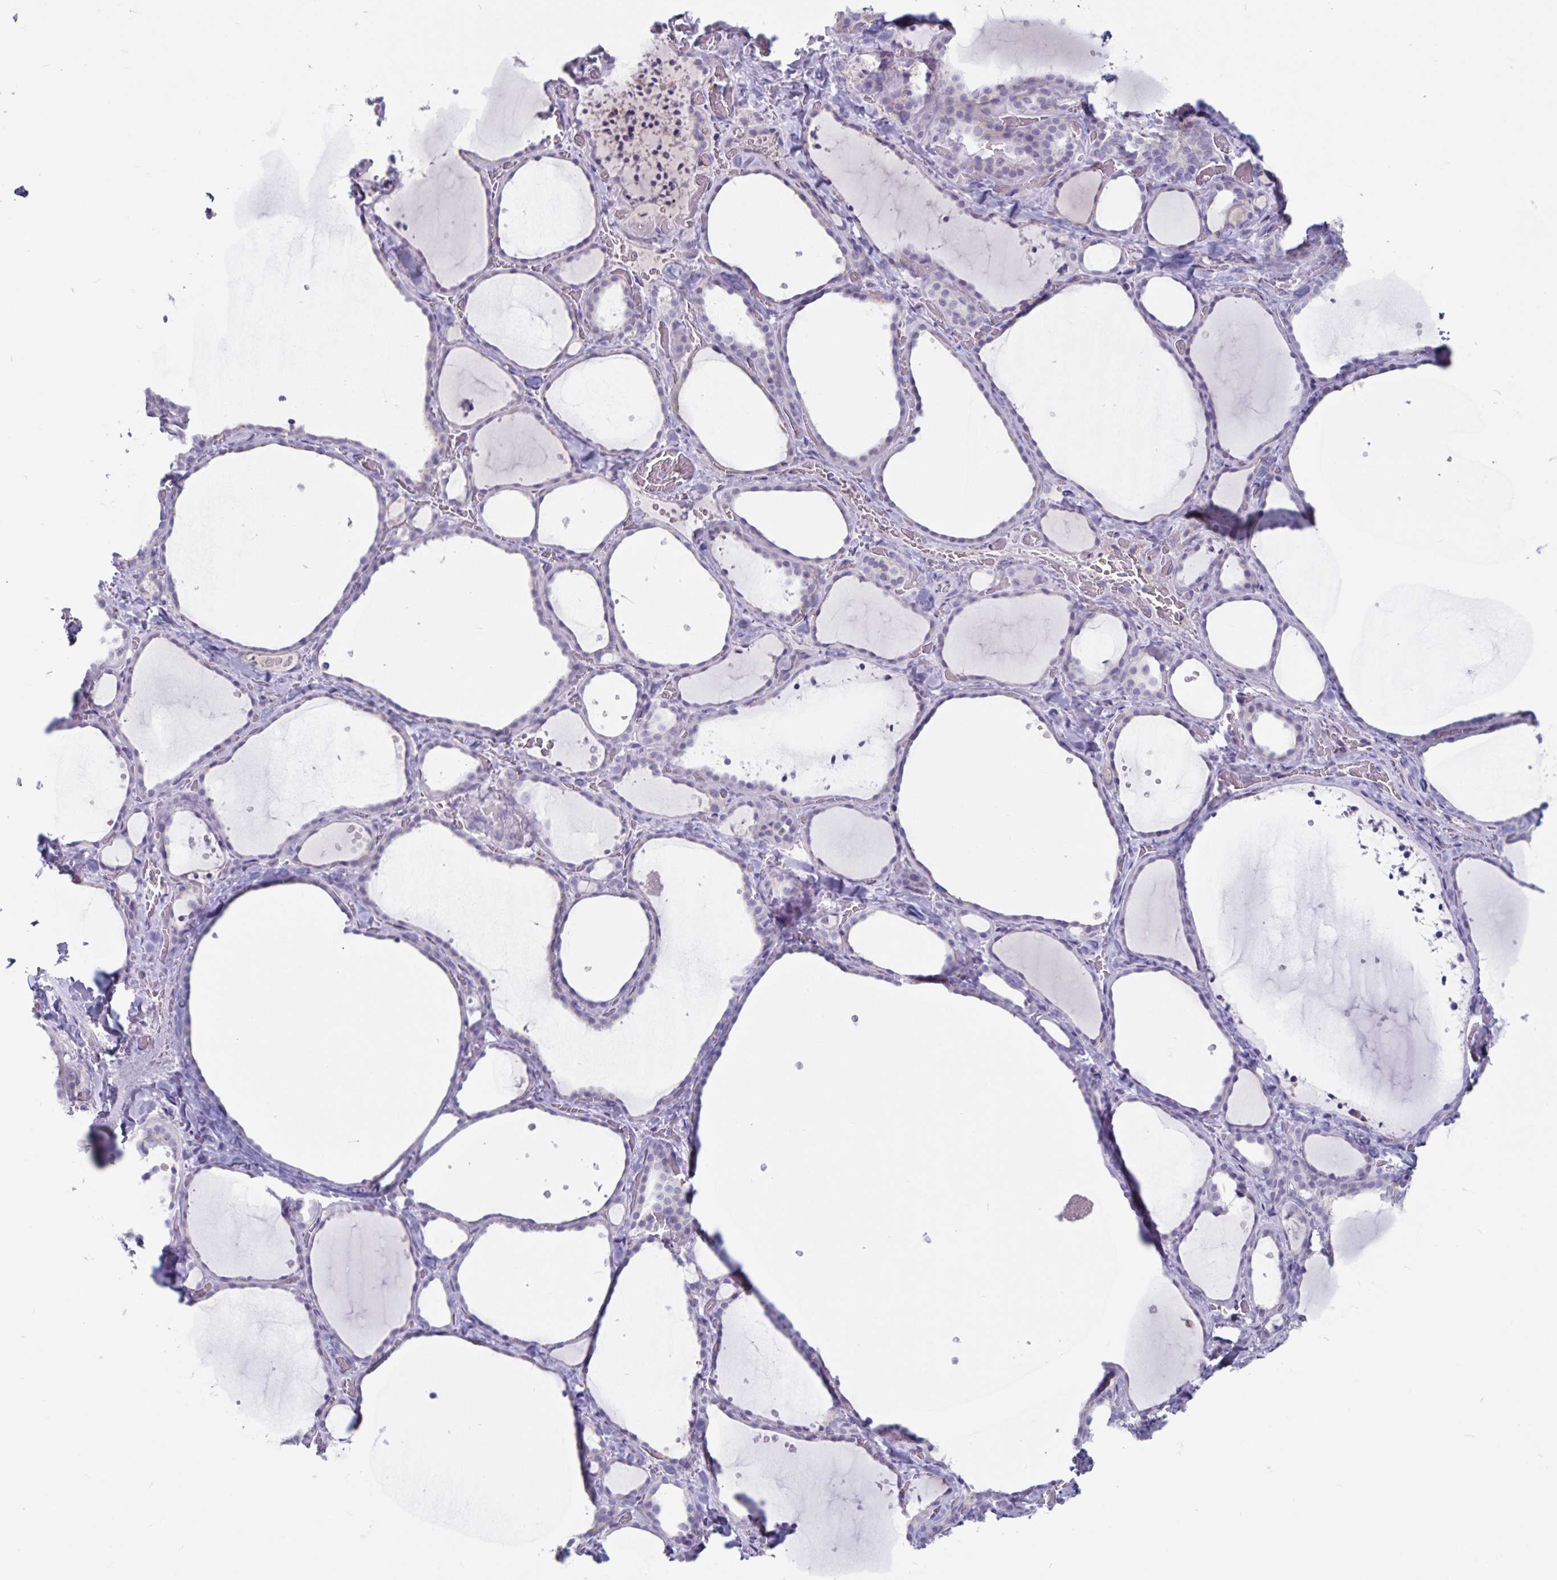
{"staining": {"intensity": "negative", "quantity": "none", "location": "none"}, "tissue": "thyroid gland", "cell_type": "Glandular cells", "image_type": "normal", "snomed": [{"axis": "morphology", "description": "Normal tissue, NOS"}, {"axis": "topography", "description": "Thyroid gland"}], "caption": "There is no significant positivity in glandular cells of thyroid gland. (DAB IHC, high magnification).", "gene": "GNLY", "patient": {"sex": "female", "age": 36}}